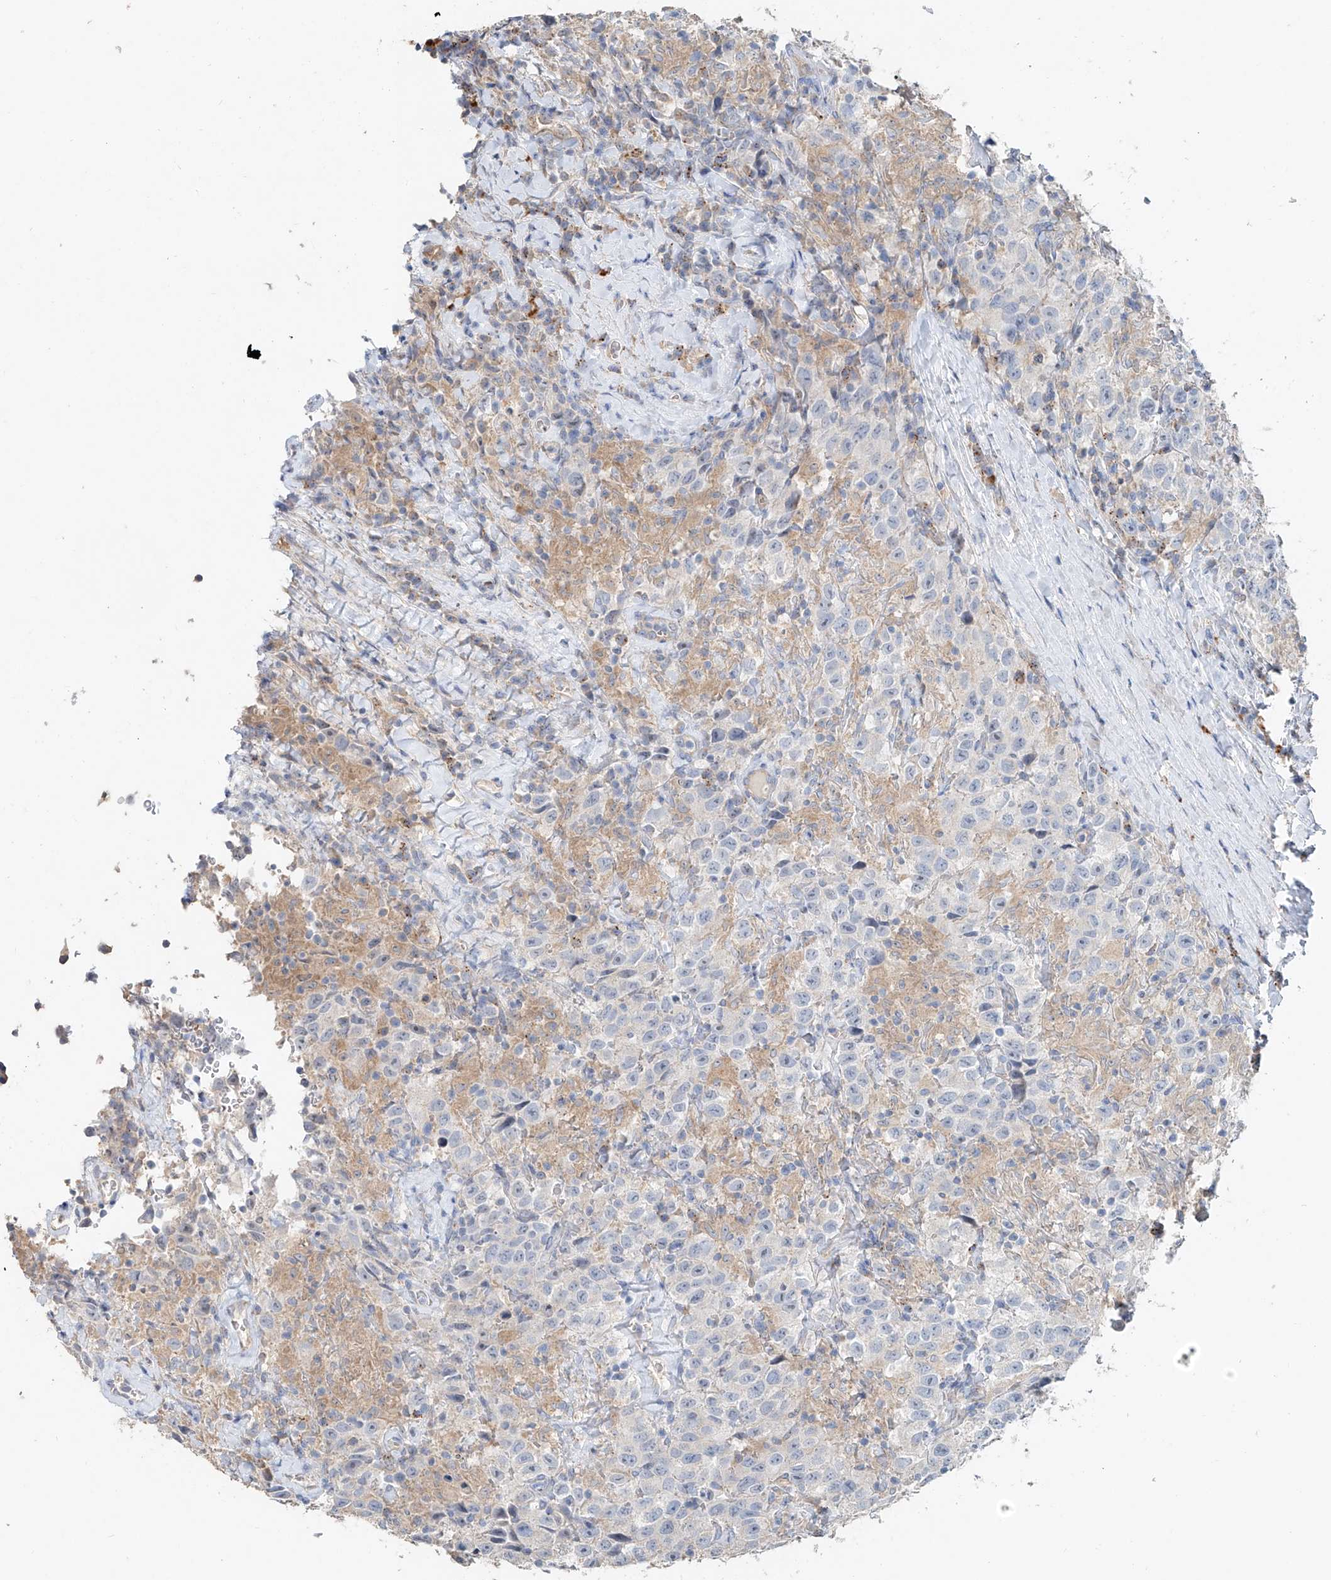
{"staining": {"intensity": "negative", "quantity": "none", "location": "none"}, "tissue": "testis cancer", "cell_type": "Tumor cells", "image_type": "cancer", "snomed": [{"axis": "morphology", "description": "Seminoma, NOS"}, {"axis": "topography", "description": "Testis"}], "caption": "Image shows no significant protein expression in tumor cells of testis cancer (seminoma).", "gene": "TRIM47", "patient": {"sex": "male", "age": 41}}